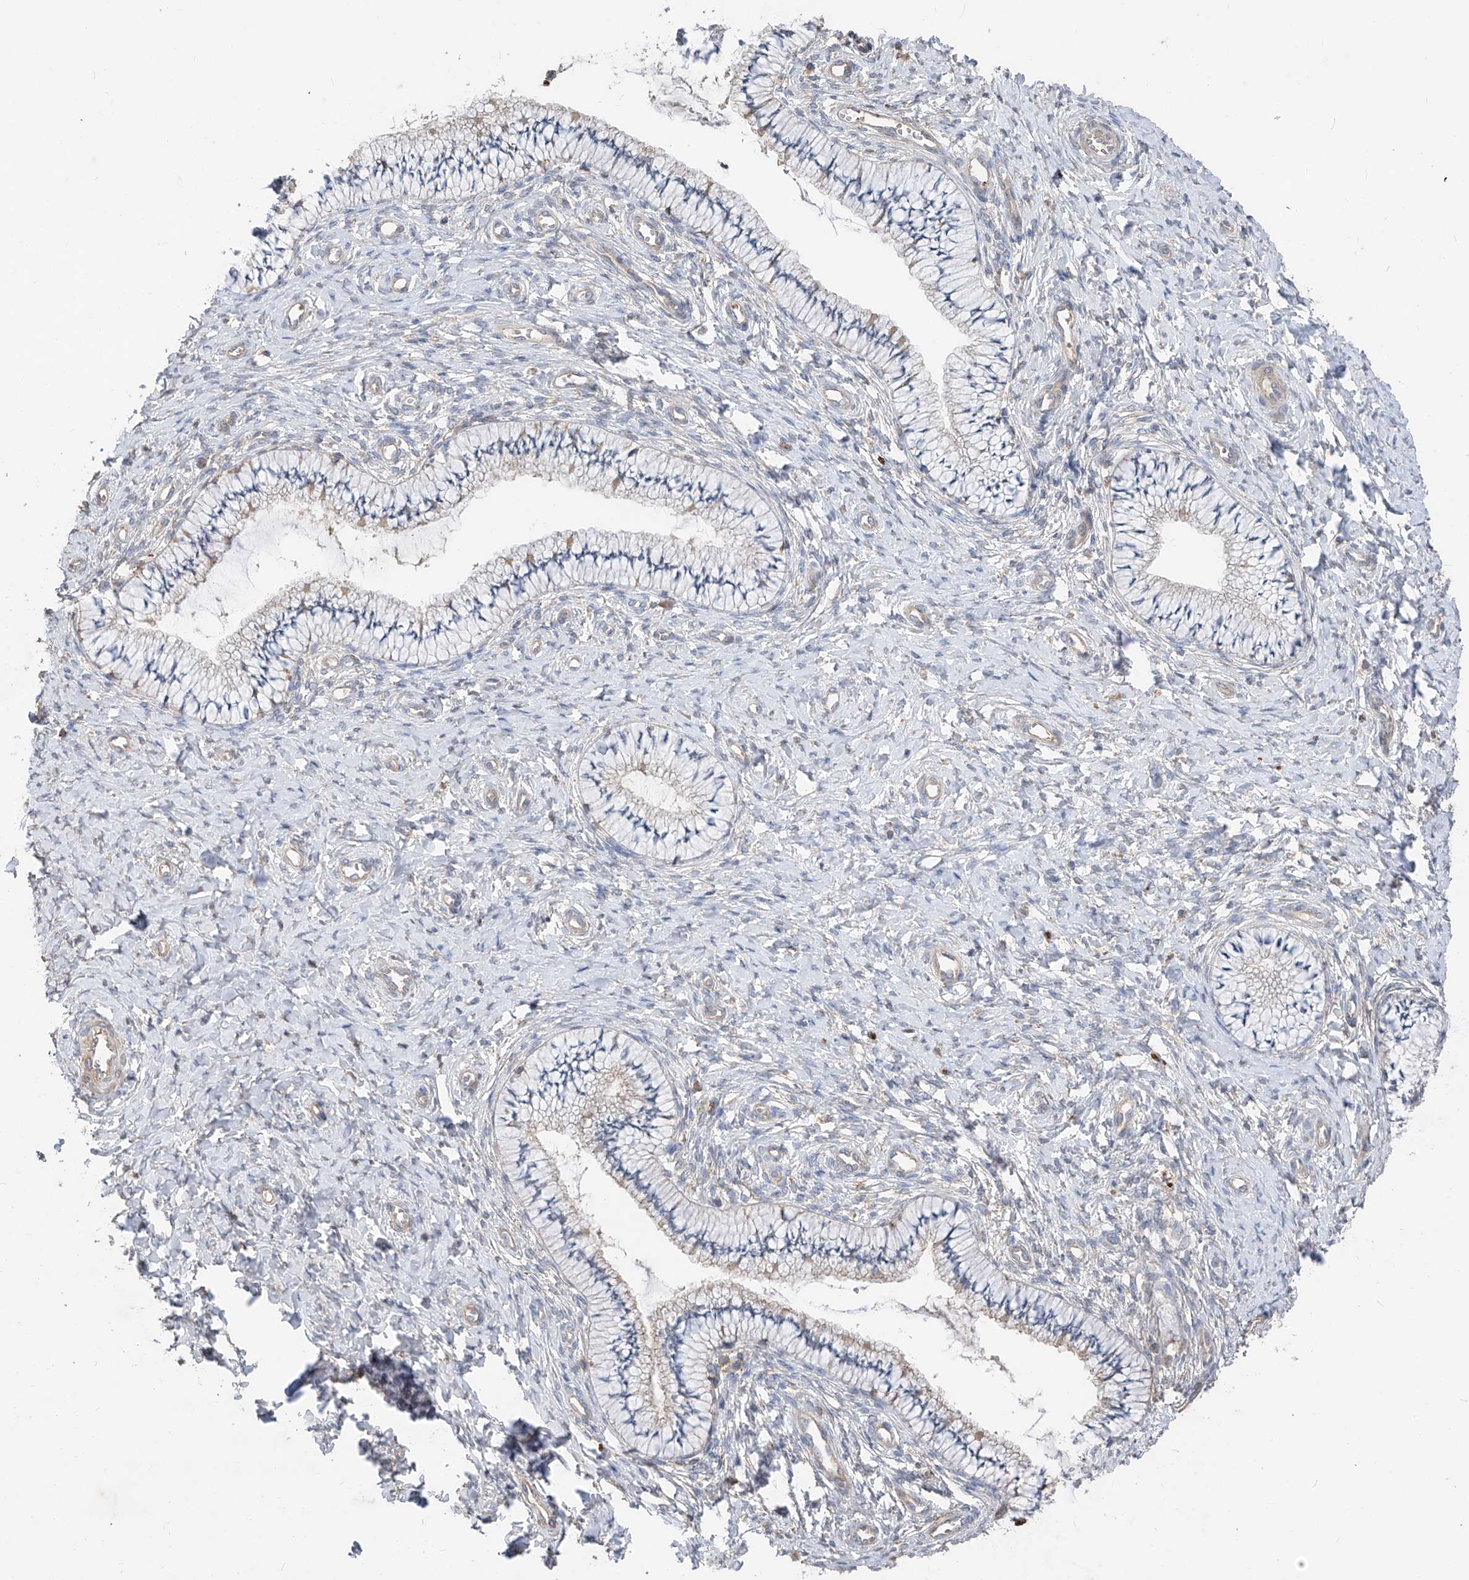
{"staining": {"intensity": "weak", "quantity": "<25%", "location": "cytoplasmic/membranous"}, "tissue": "cervix", "cell_type": "Glandular cells", "image_type": "normal", "snomed": [{"axis": "morphology", "description": "Normal tissue, NOS"}, {"axis": "topography", "description": "Cervix"}], "caption": "Photomicrograph shows no protein expression in glandular cells of normal cervix.", "gene": "EDN1", "patient": {"sex": "female", "age": 36}}